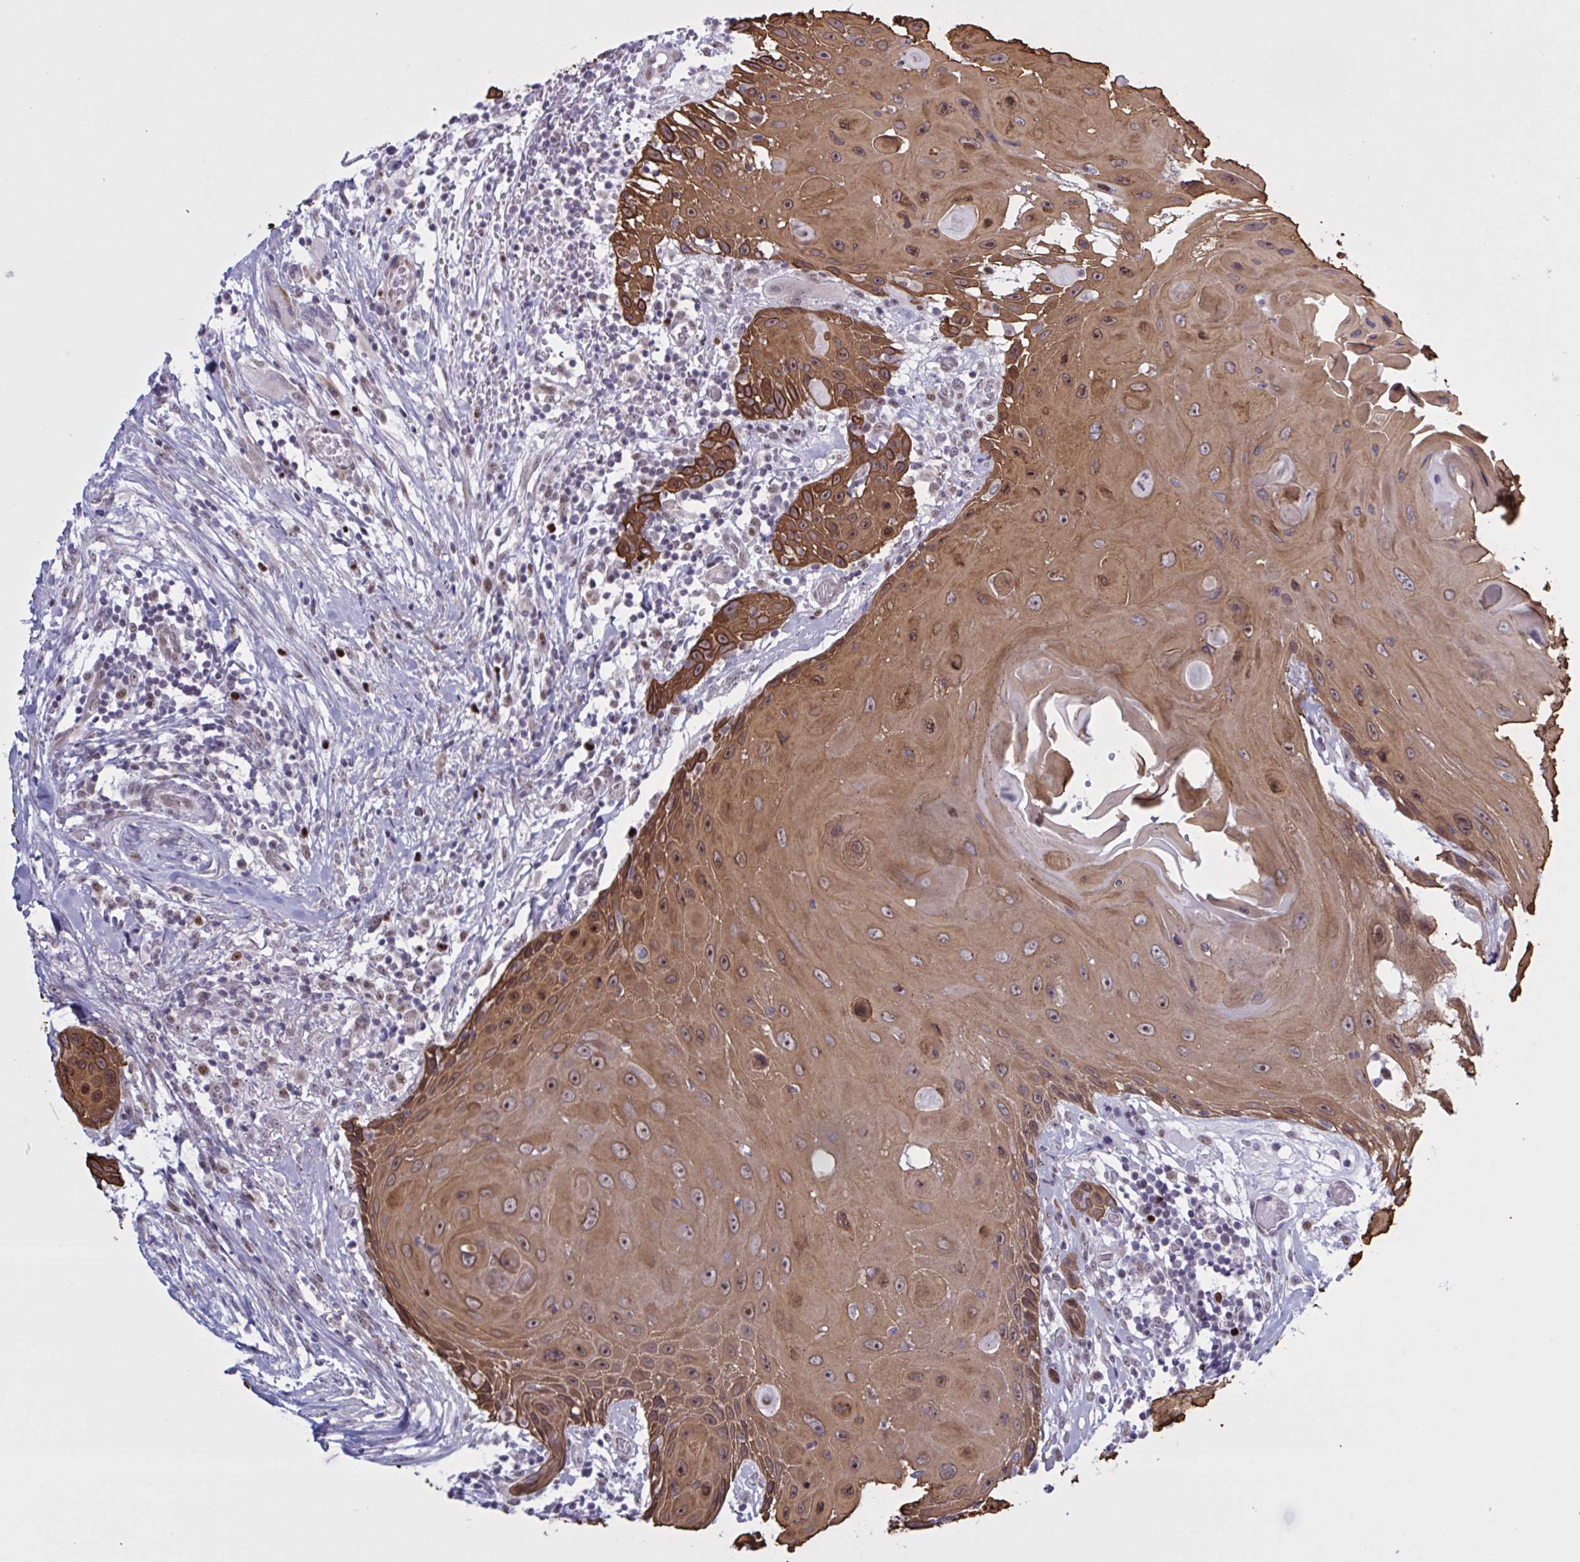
{"staining": {"intensity": "strong", "quantity": ">75%", "location": "cytoplasmic/membranous,nuclear"}, "tissue": "head and neck cancer", "cell_type": "Tumor cells", "image_type": "cancer", "snomed": [{"axis": "morphology", "description": "Squamous cell carcinoma, NOS"}, {"axis": "topography", "description": "Oral tissue"}, {"axis": "topography", "description": "Head-Neck"}], "caption": "Head and neck cancer tissue shows strong cytoplasmic/membranous and nuclear expression in about >75% of tumor cells", "gene": "PRMT6", "patient": {"sex": "male", "age": 49}}